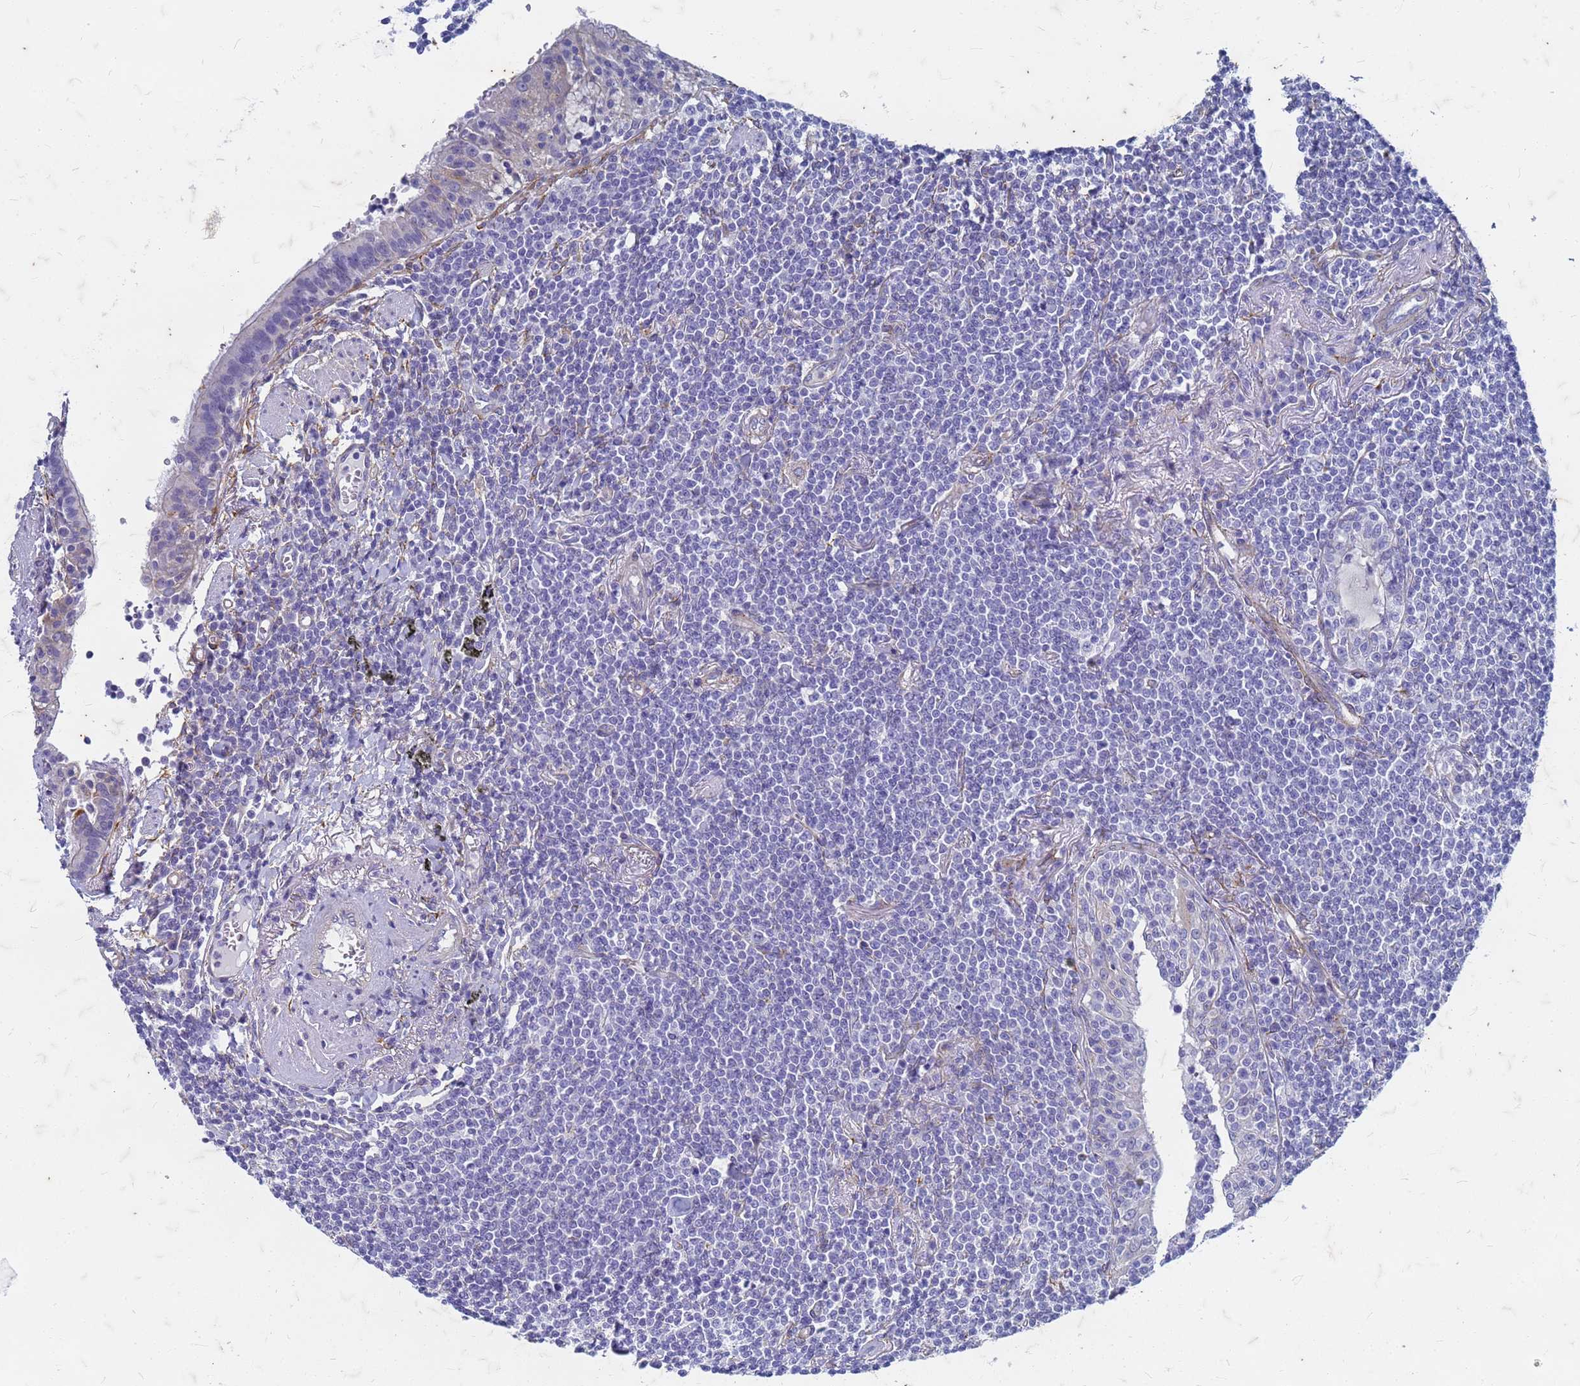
{"staining": {"intensity": "negative", "quantity": "none", "location": "none"}, "tissue": "lymphoma", "cell_type": "Tumor cells", "image_type": "cancer", "snomed": [{"axis": "morphology", "description": "Malignant lymphoma, non-Hodgkin's type, Low grade"}, {"axis": "topography", "description": "Lung"}], "caption": "Low-grade malignant lymphoma, non-Hodgkin's type stained for a protein using immunohistochemistry reveals no expression tumor cells.", "gene": "TRIM64B", "patient": {"sex": "female", "age": 71}}